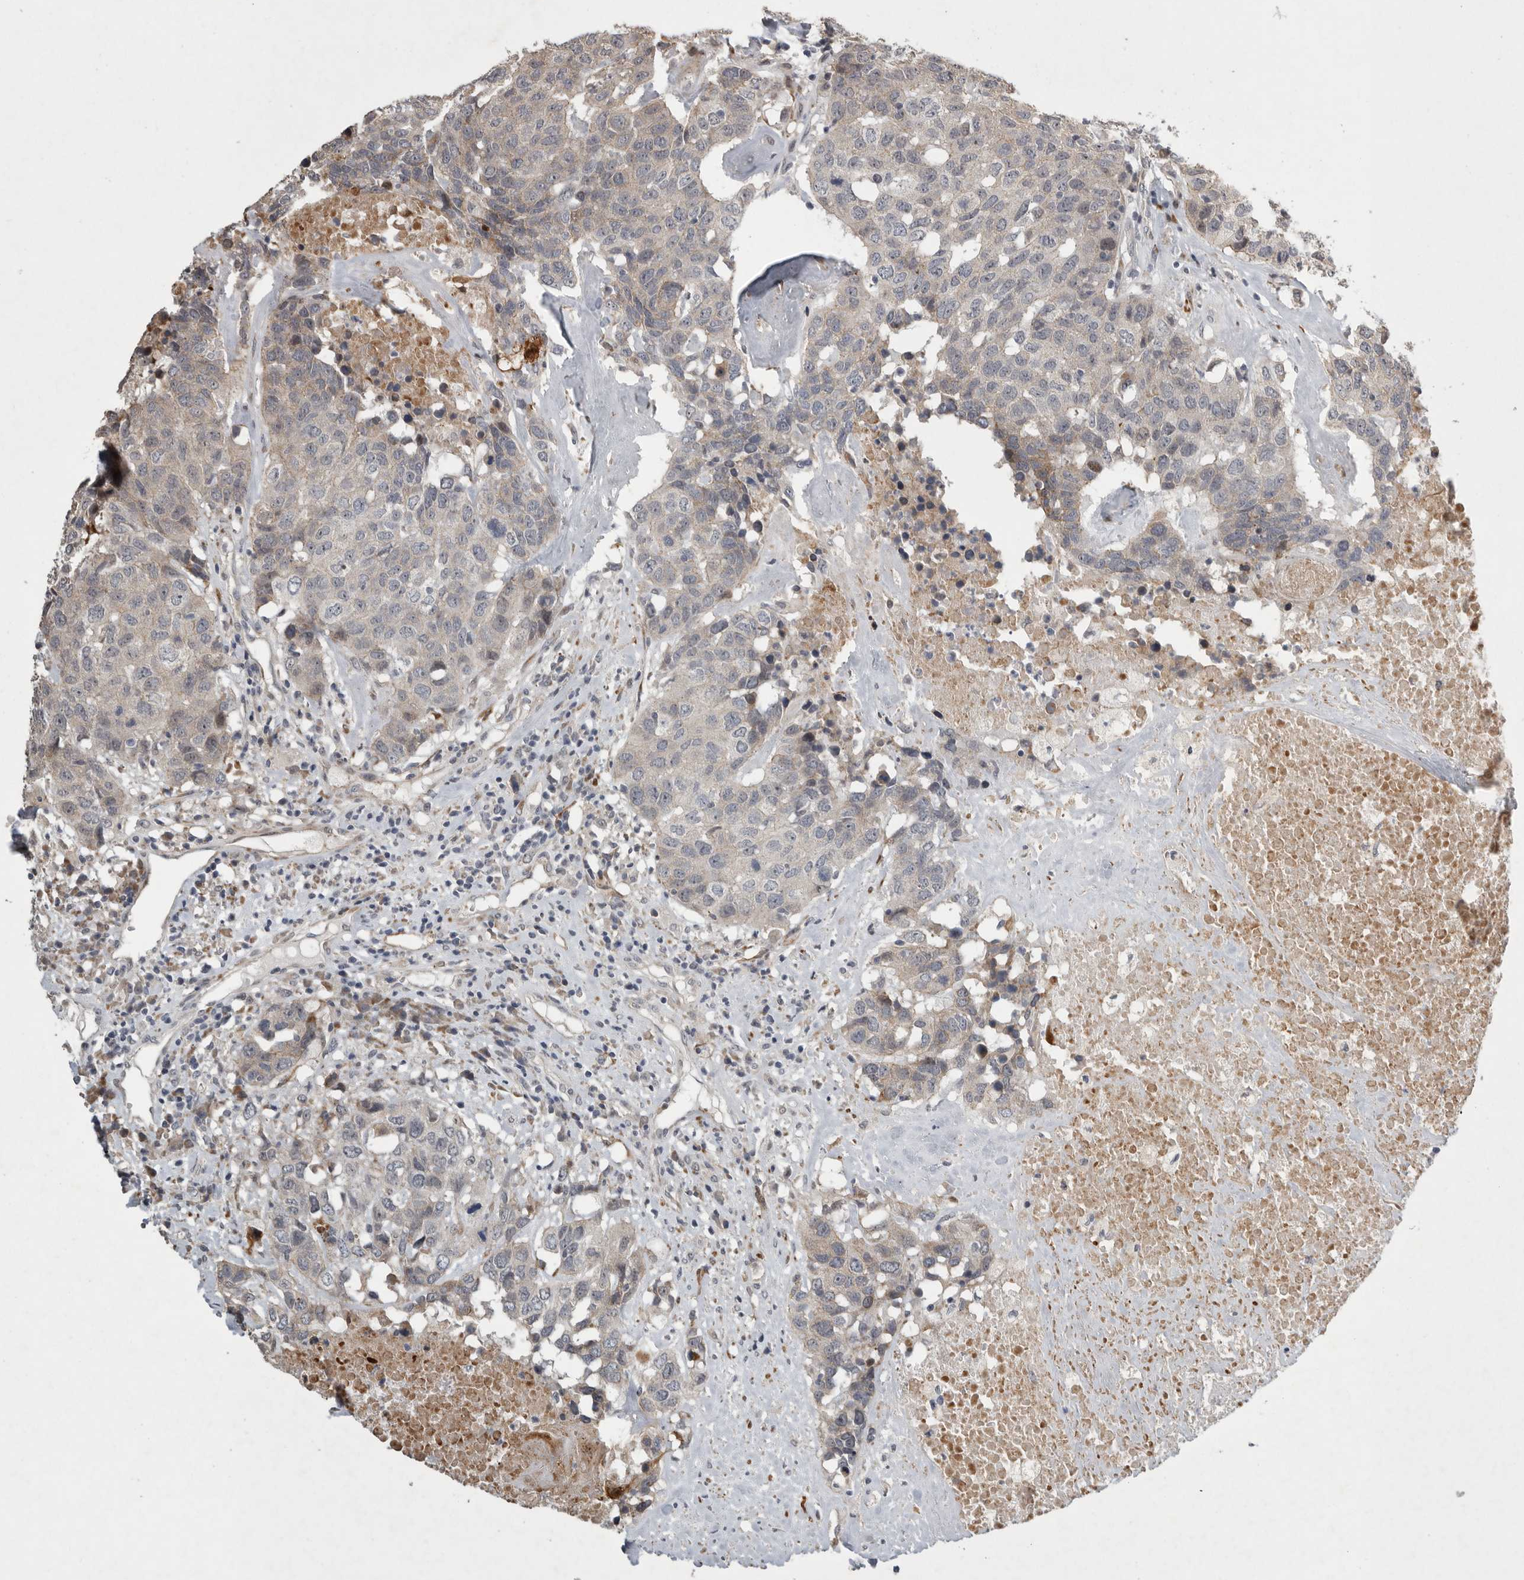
{"staining": {"intensity": "weak", "quantity": "<25%", "location": "cytoplasmic/membranous"}, "tissue": "head and neck cancer", "cell_type": "Tumor cells", "image_type": "cancer", "snomed": [{"axis": "morphology", "description": "Squamous cell carcinoma, NOS"}, {"axis": "topography", "description": "Head-Neck"}], "caption": "DAB immunohistochemical staining of human head and neck squamous cell carcinoma demonstrates no significant positivity in tumor cells.", "gene": "MPDZ", "patient": {"sex": "male", "age": 66}}